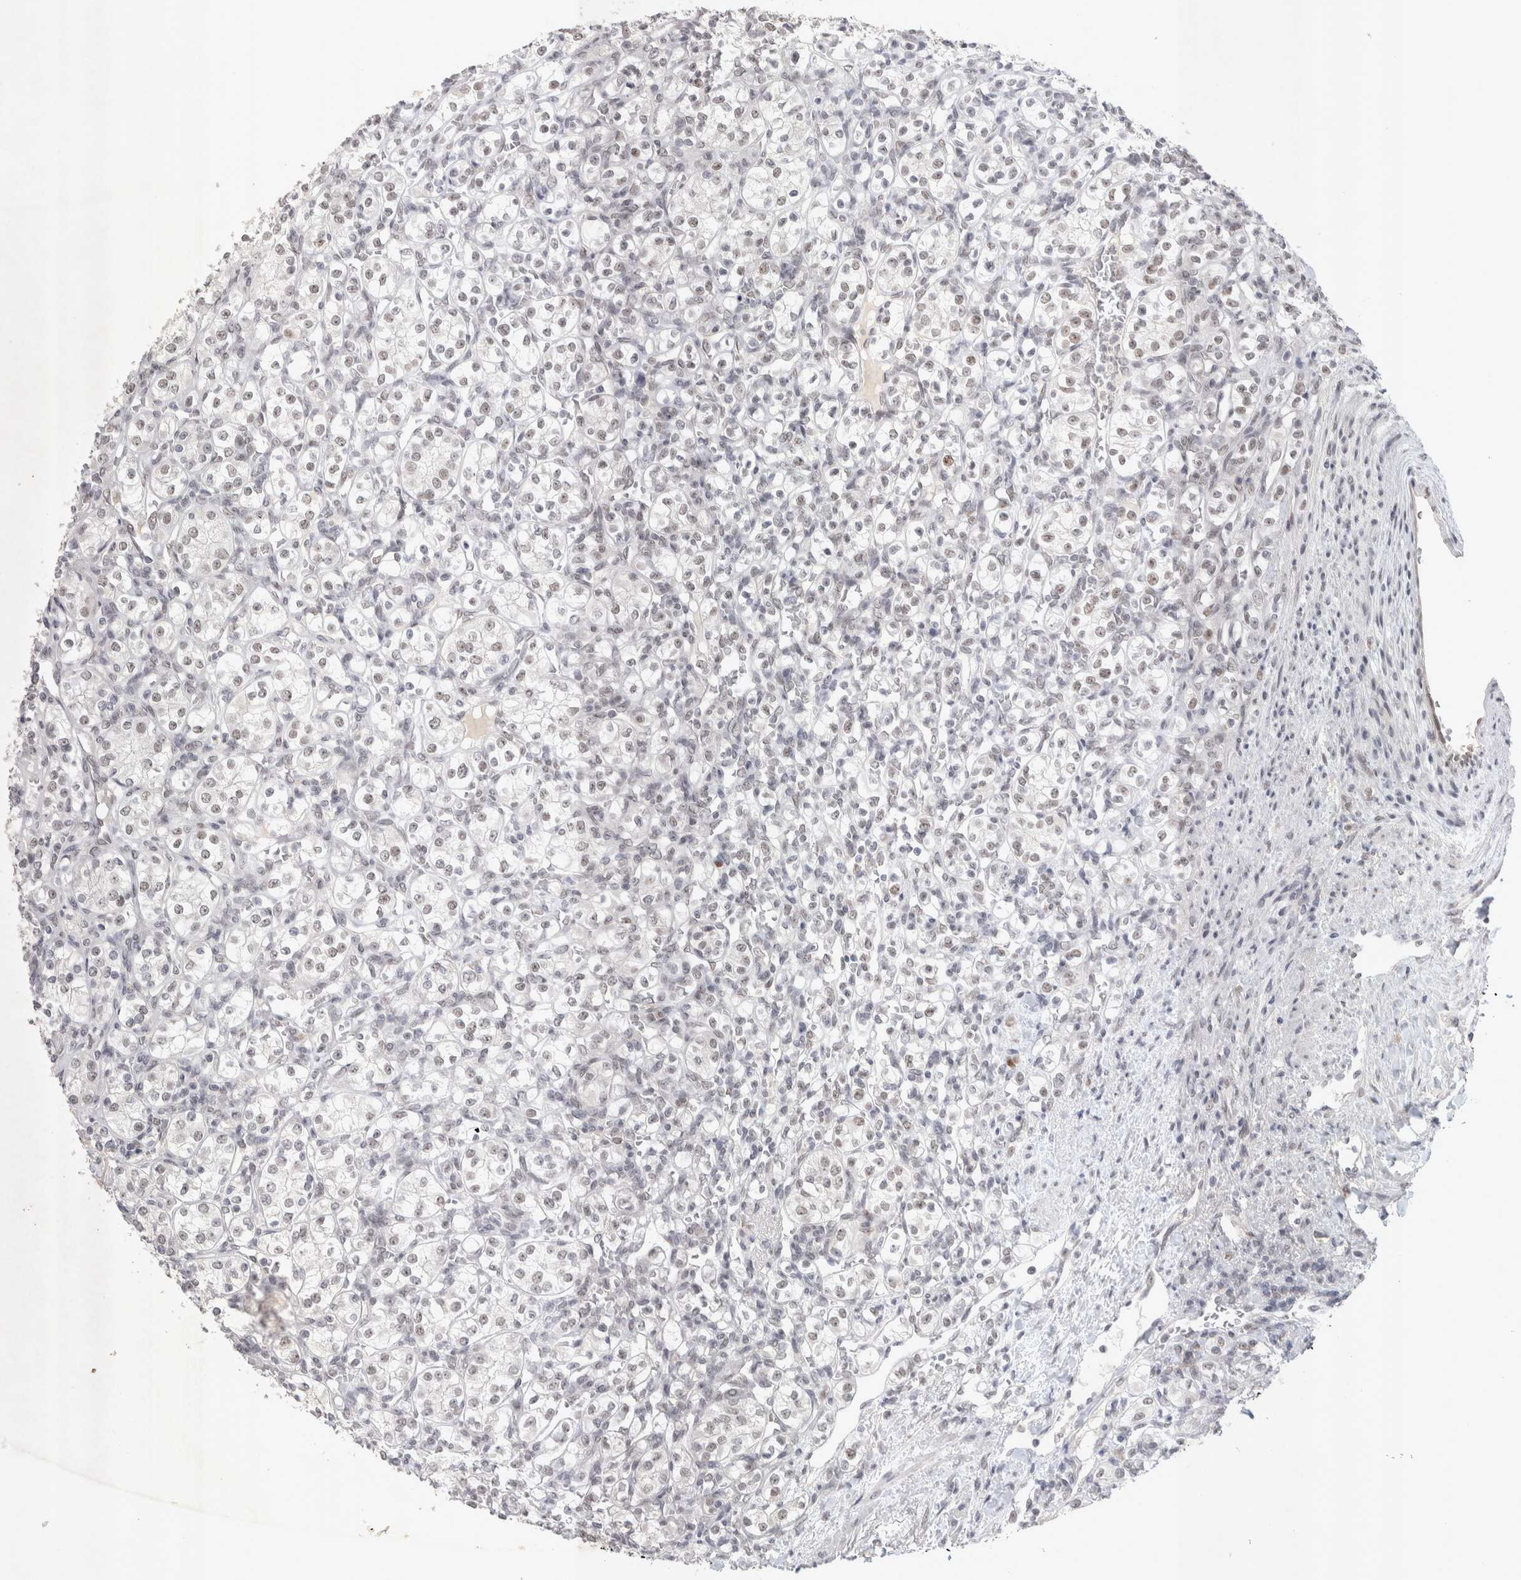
{"staining": {"intensity": "weak", "quantity": "<25%", "location": "nuclear"}, "tissue": "renal cancer", "cell_type": "Tumor cells", "image_type": "cancer", "snomed": [{"axis": "morphology", "description": "Adenocarcinoma, NOS"}, {"axis": "topography", "description": "Kidney"}], "caption": "Immunohistochemical staining of renal adenocarcinoma demonstrates no significant expression in tumor cells. (Brightfield microscopy of DAB IHC at high magnification).", "gene": "RECQL4", "patient": {"sex": "male", "age": 77}}